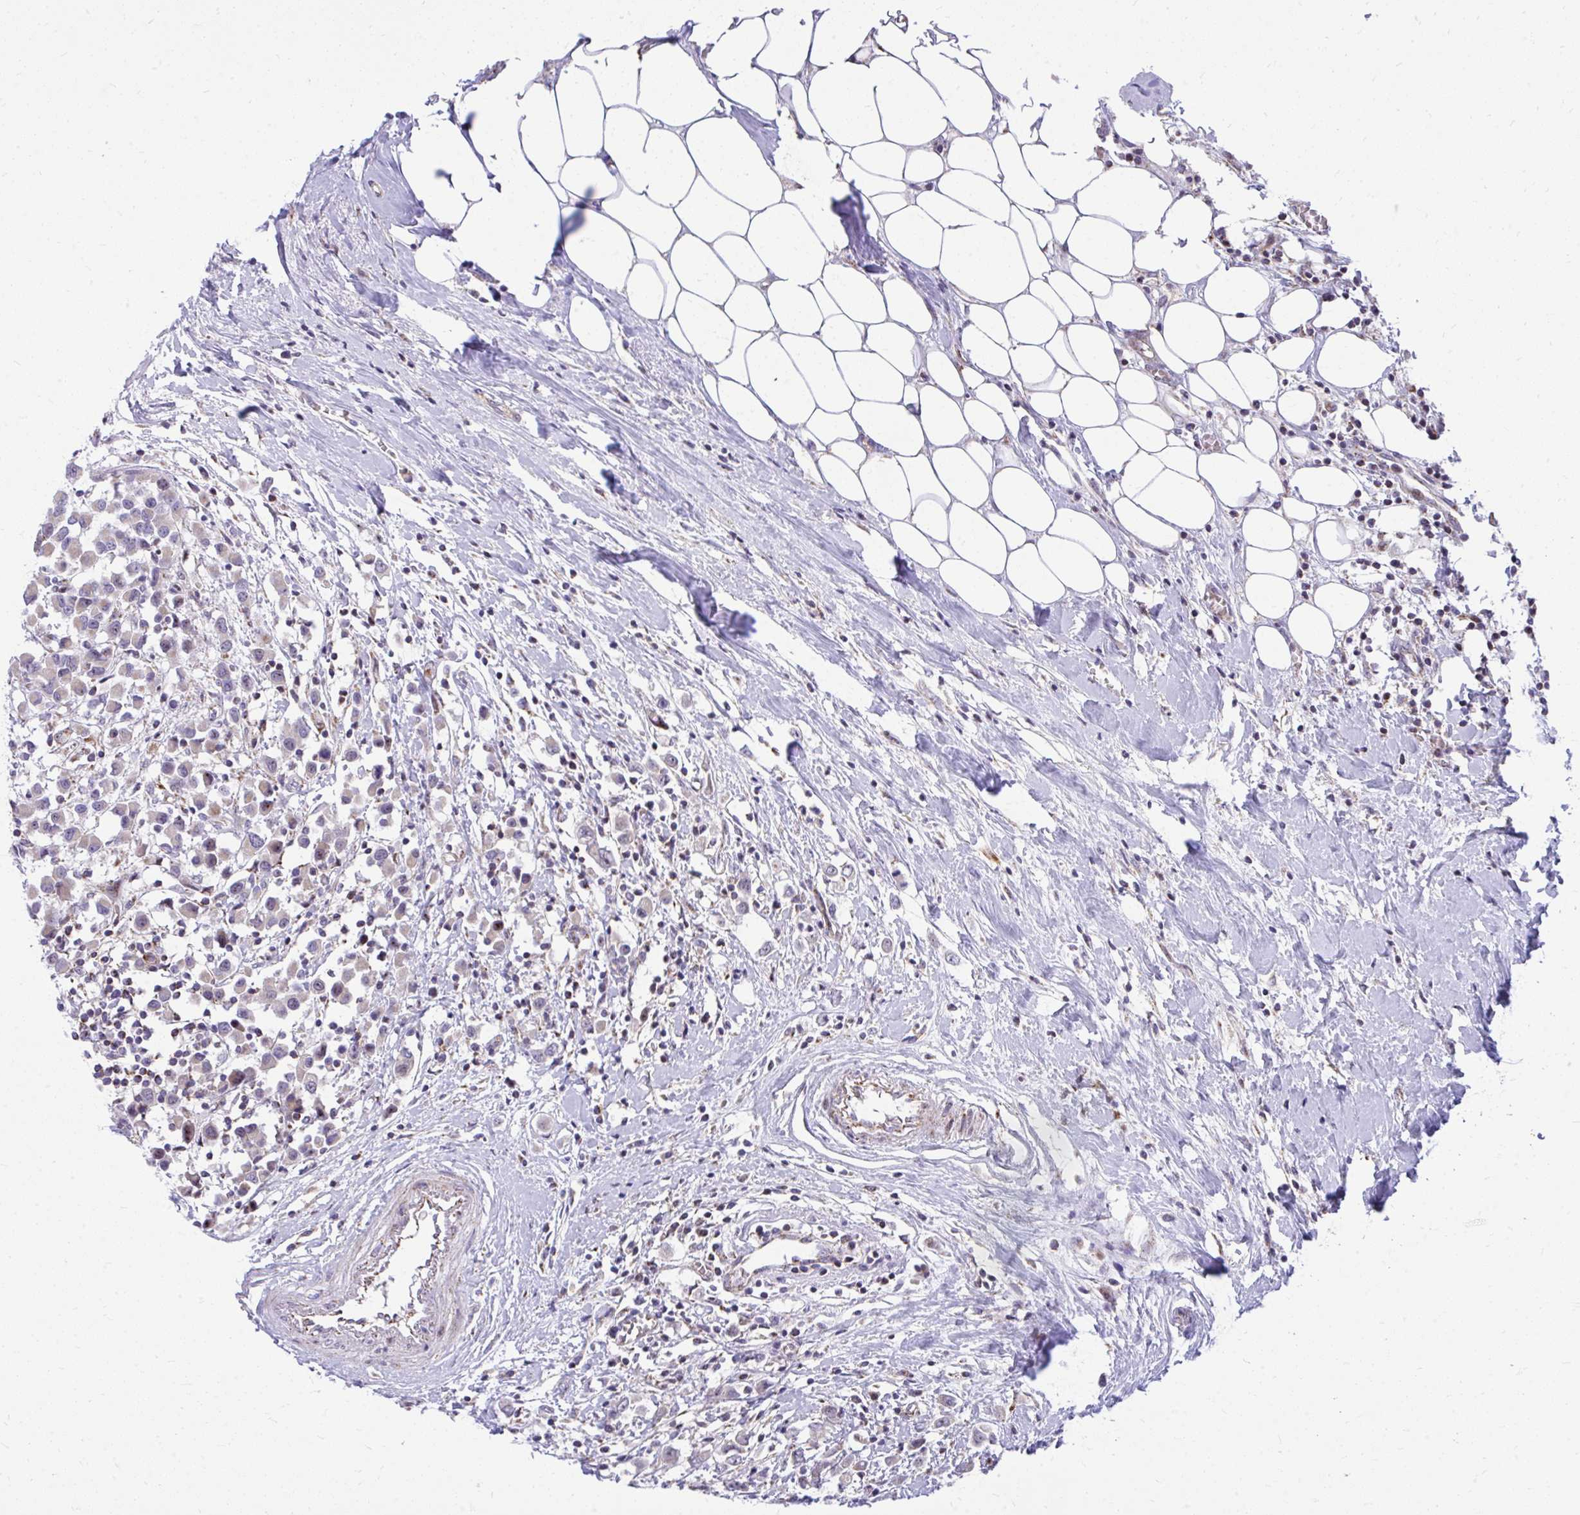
{"staining": {"intensity": "negative", "quantity": "none", "location": "none"}, "tissue": "breast cancer", "cell_type": "Tumor cells", "image_type": "cancer", "snomed": [{"axis": "morphology", "description": "Duct carcinoma"}, {"axis": "topography", "description": "Breast"}], "caption": "DAB immunohistochemical staining of human breast intraductal carcinoma displays no significant positivity in tumor cells.", "gene": "GPRIN3", "patient": {"sex": "female", "age": 61}}